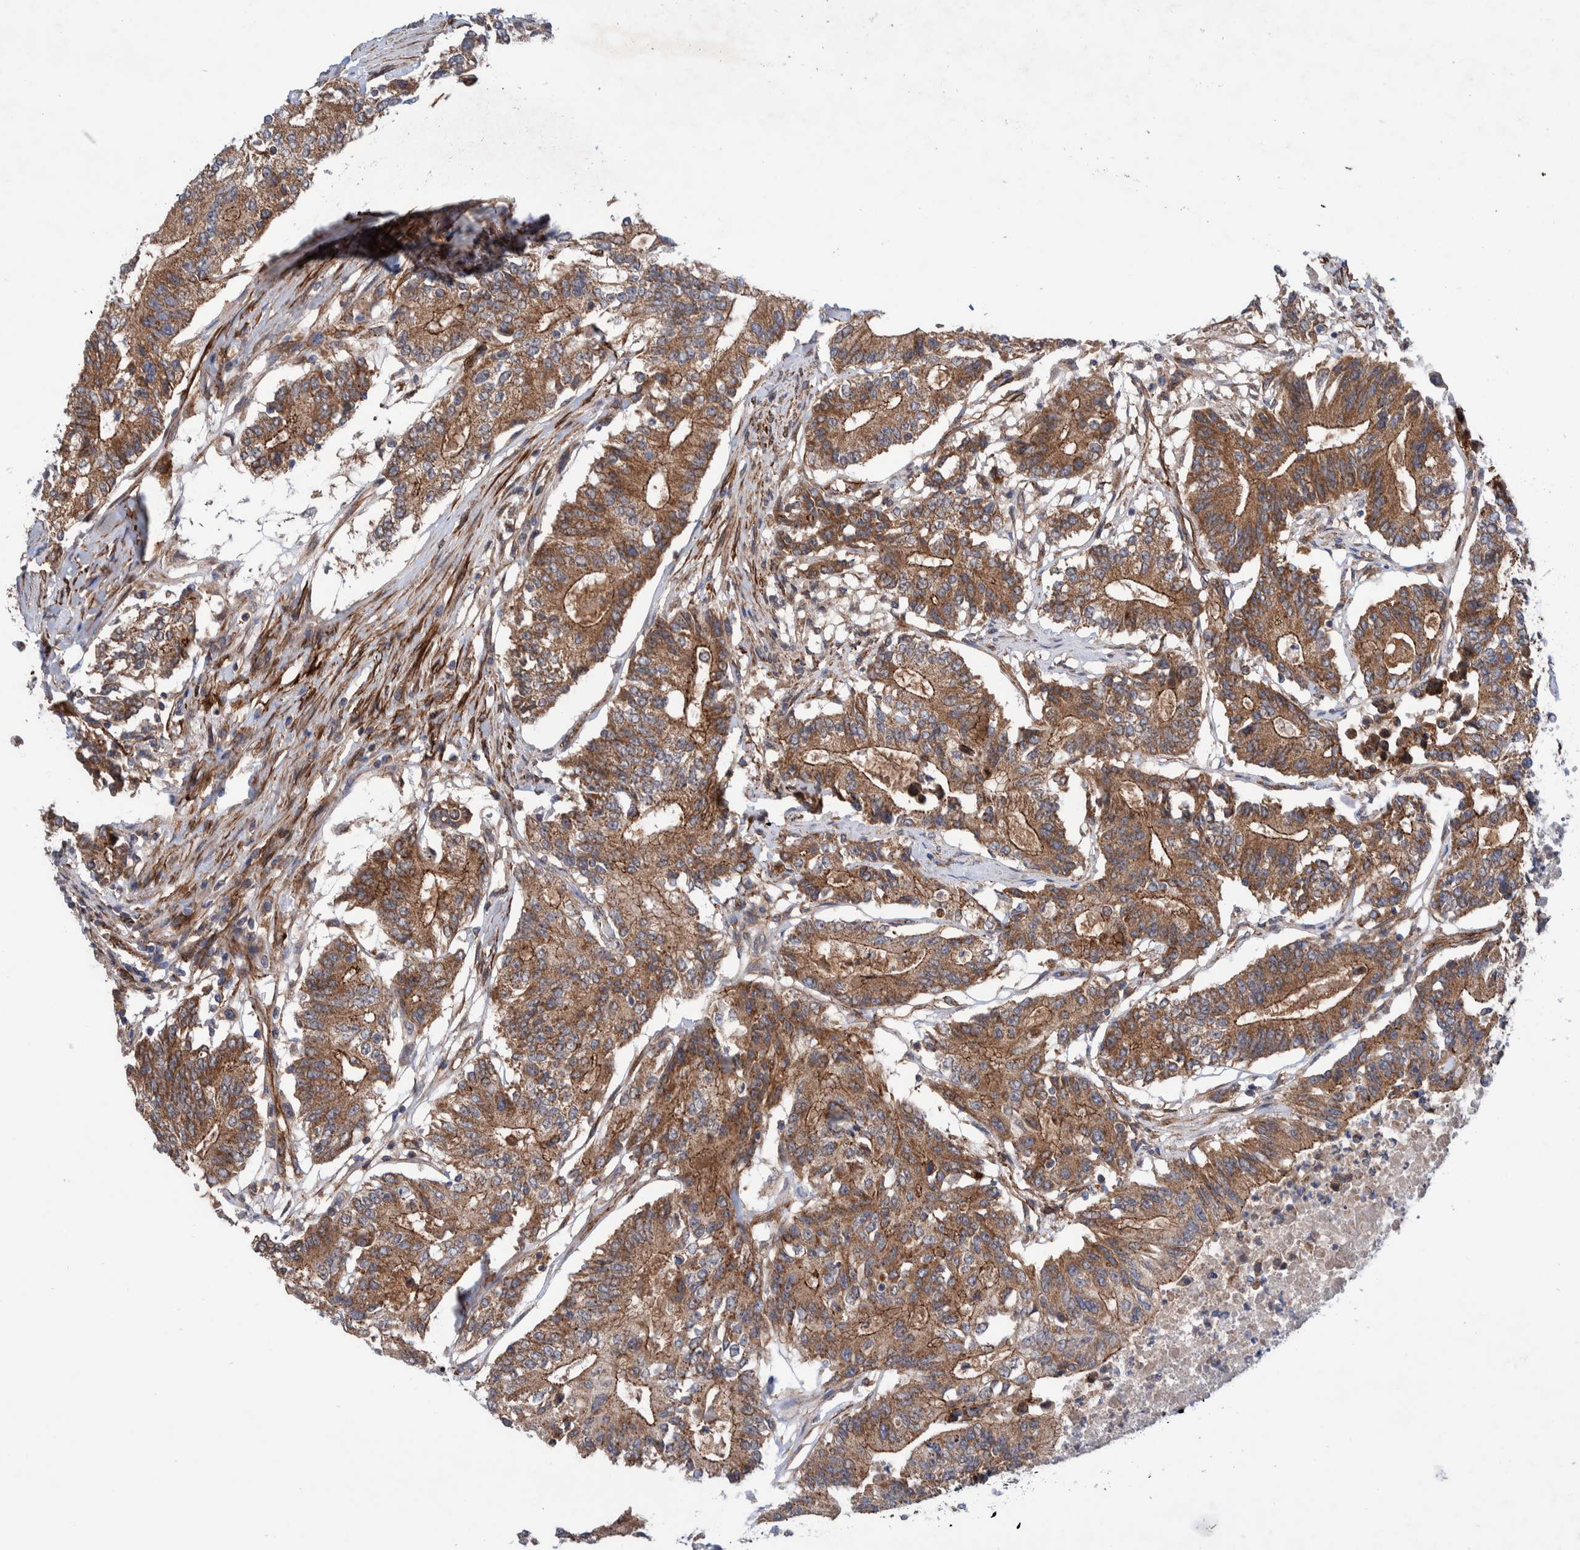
{"staining": {"intensity": "moderate", "quantity": ">75%", "location": "cytoplasmic/membranous"}, "tissue": "colorectal cancer", "cell_type": "Tumor cells", "image_type": "cancer", "snomed": [{"axis": "morphology", "description": "Adenocarcinoma, NOS"}, {"axis": "topography", "description": "Colon"}], "caption": "An image showing moderate cytoplasmic/membranous positivity in about >75% of tumor cells in colorectal cancer (adenocarcinoma), as visualized by brown immunohistochemical staining.", "gene": "SLC25A10", "patient": {"sex": "female", "age": 77}}